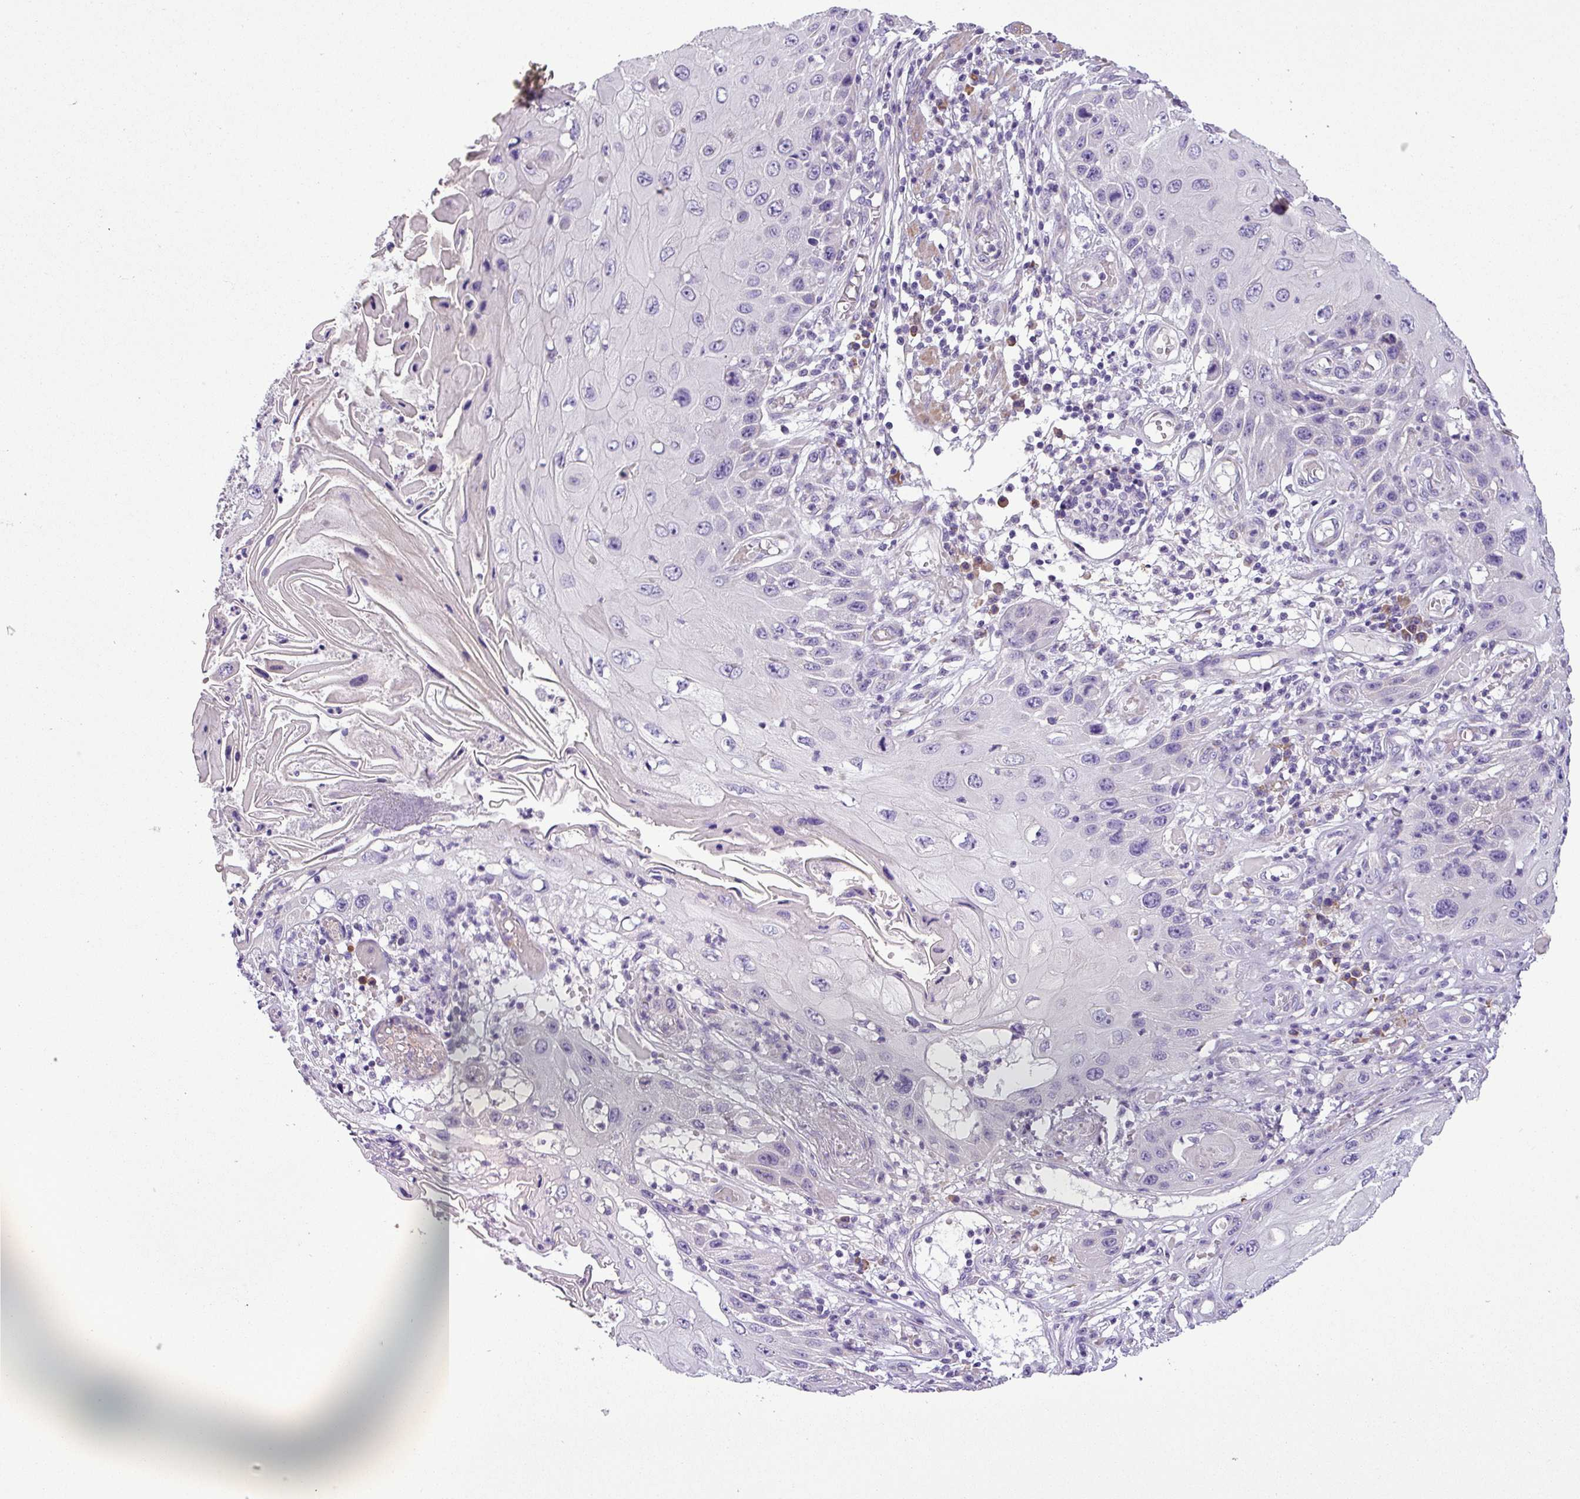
{"staining": {"intensity": "negative", "quantity": "none", "location": "none"}, "tissue": "skin cancer", "cell_type": "Tumor cells", "image_type": "cancer", "snomed": [{"axis": "morphology", "description": "Squamous cell carcinoma, NOS"}, {"axis": "topography", "description": "Skin"}, {"axis": "topography", "description": "Vulva"}], "caption": "Skin squamous cell carcinoma was stained to show a protein in brown. There is no significant staining in tumor cells.", "gene": "MOCS3", "patient": {"sex": "female", "age": 44}}